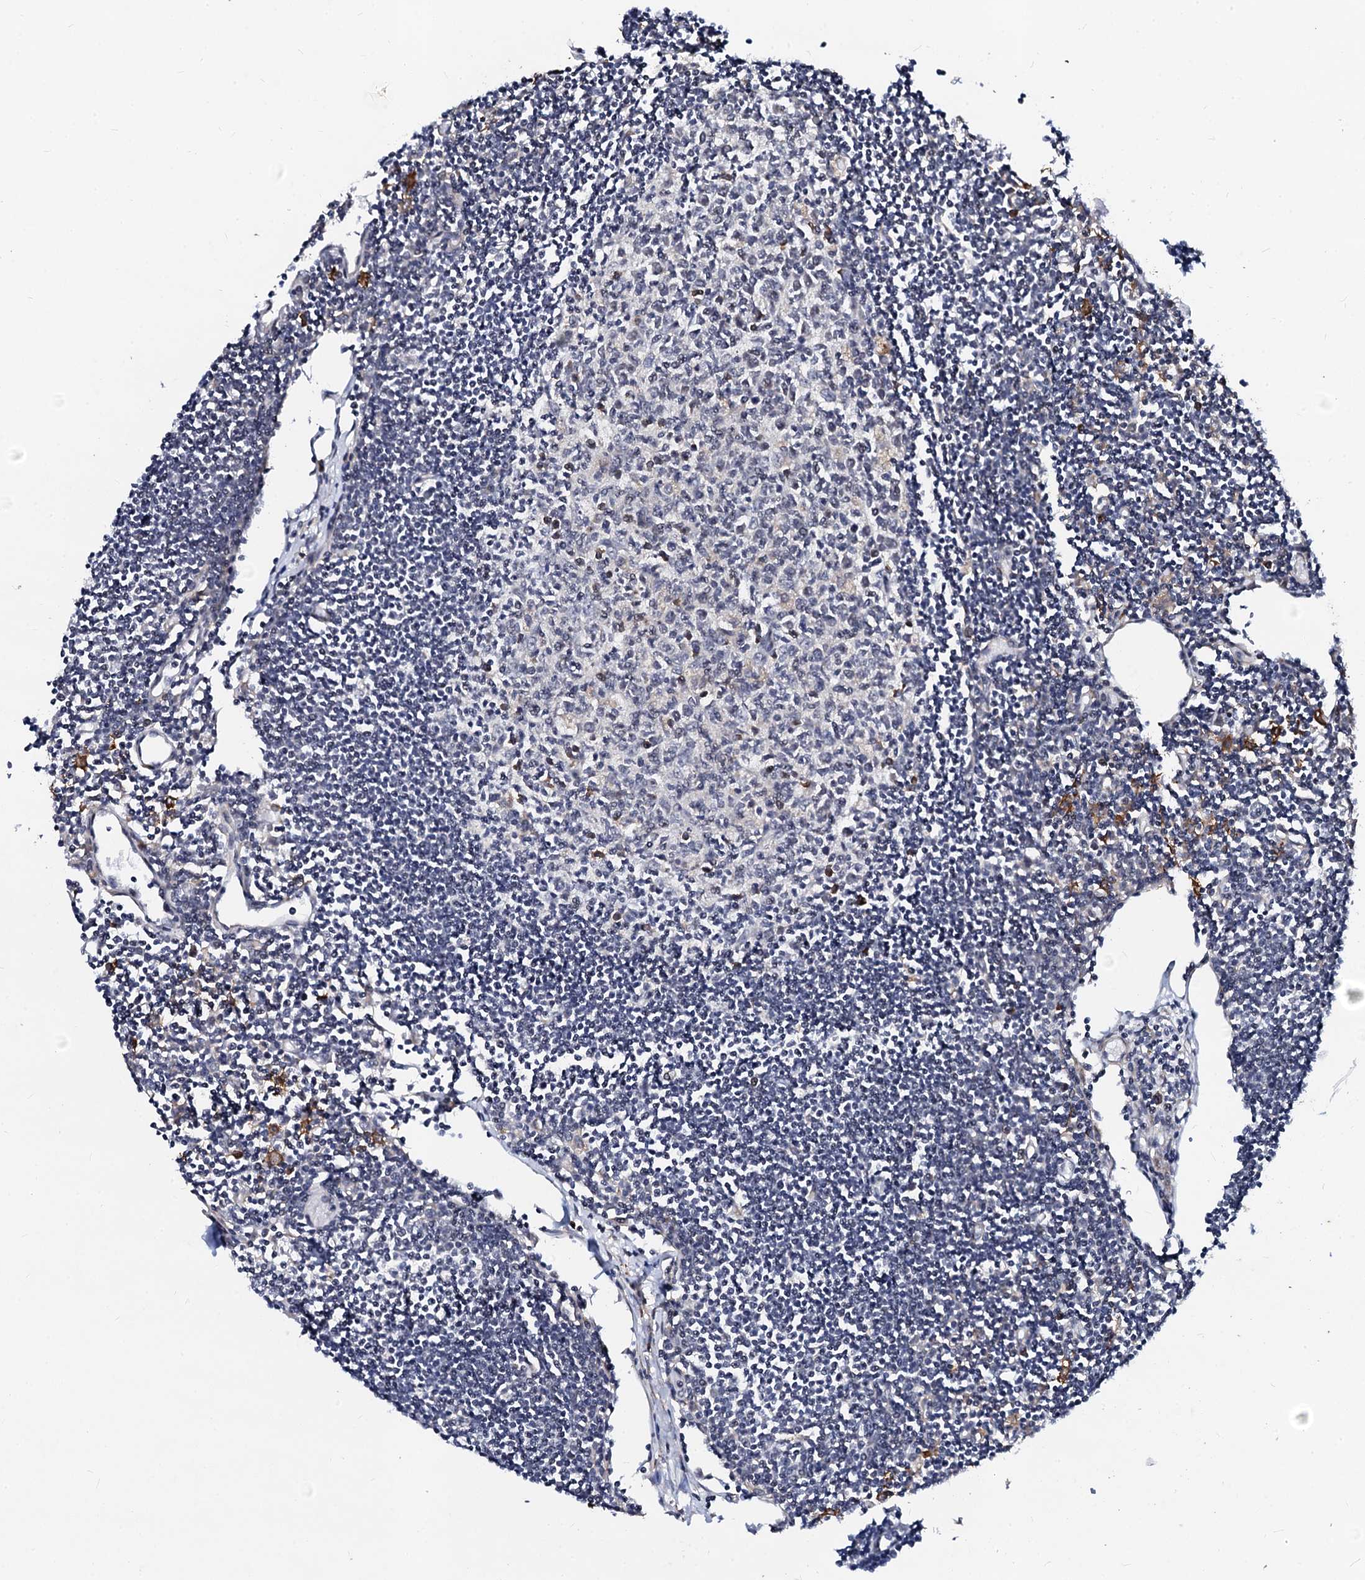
{"staining": {"intensity": "weak", "quantity": "<25%", "location": "nuclear"}, "tissue": "lymph node", "cell_type": "Germinal center cells", "image_type": "normal", "snomed": [{"axis": "morphology", "description": "Normal tissue, NOS"}, {"axis": "topography", "description": "Lymph node"}], "caption": "Protein analysis of normal lymph node exhibits no significant expression in germinal center cells. (DAB (3,3'-diaminobenzidine) immunohistochemistry, high magnification).", "gene": "GPR176", "patient": {"sex": "female", "age": 11}}